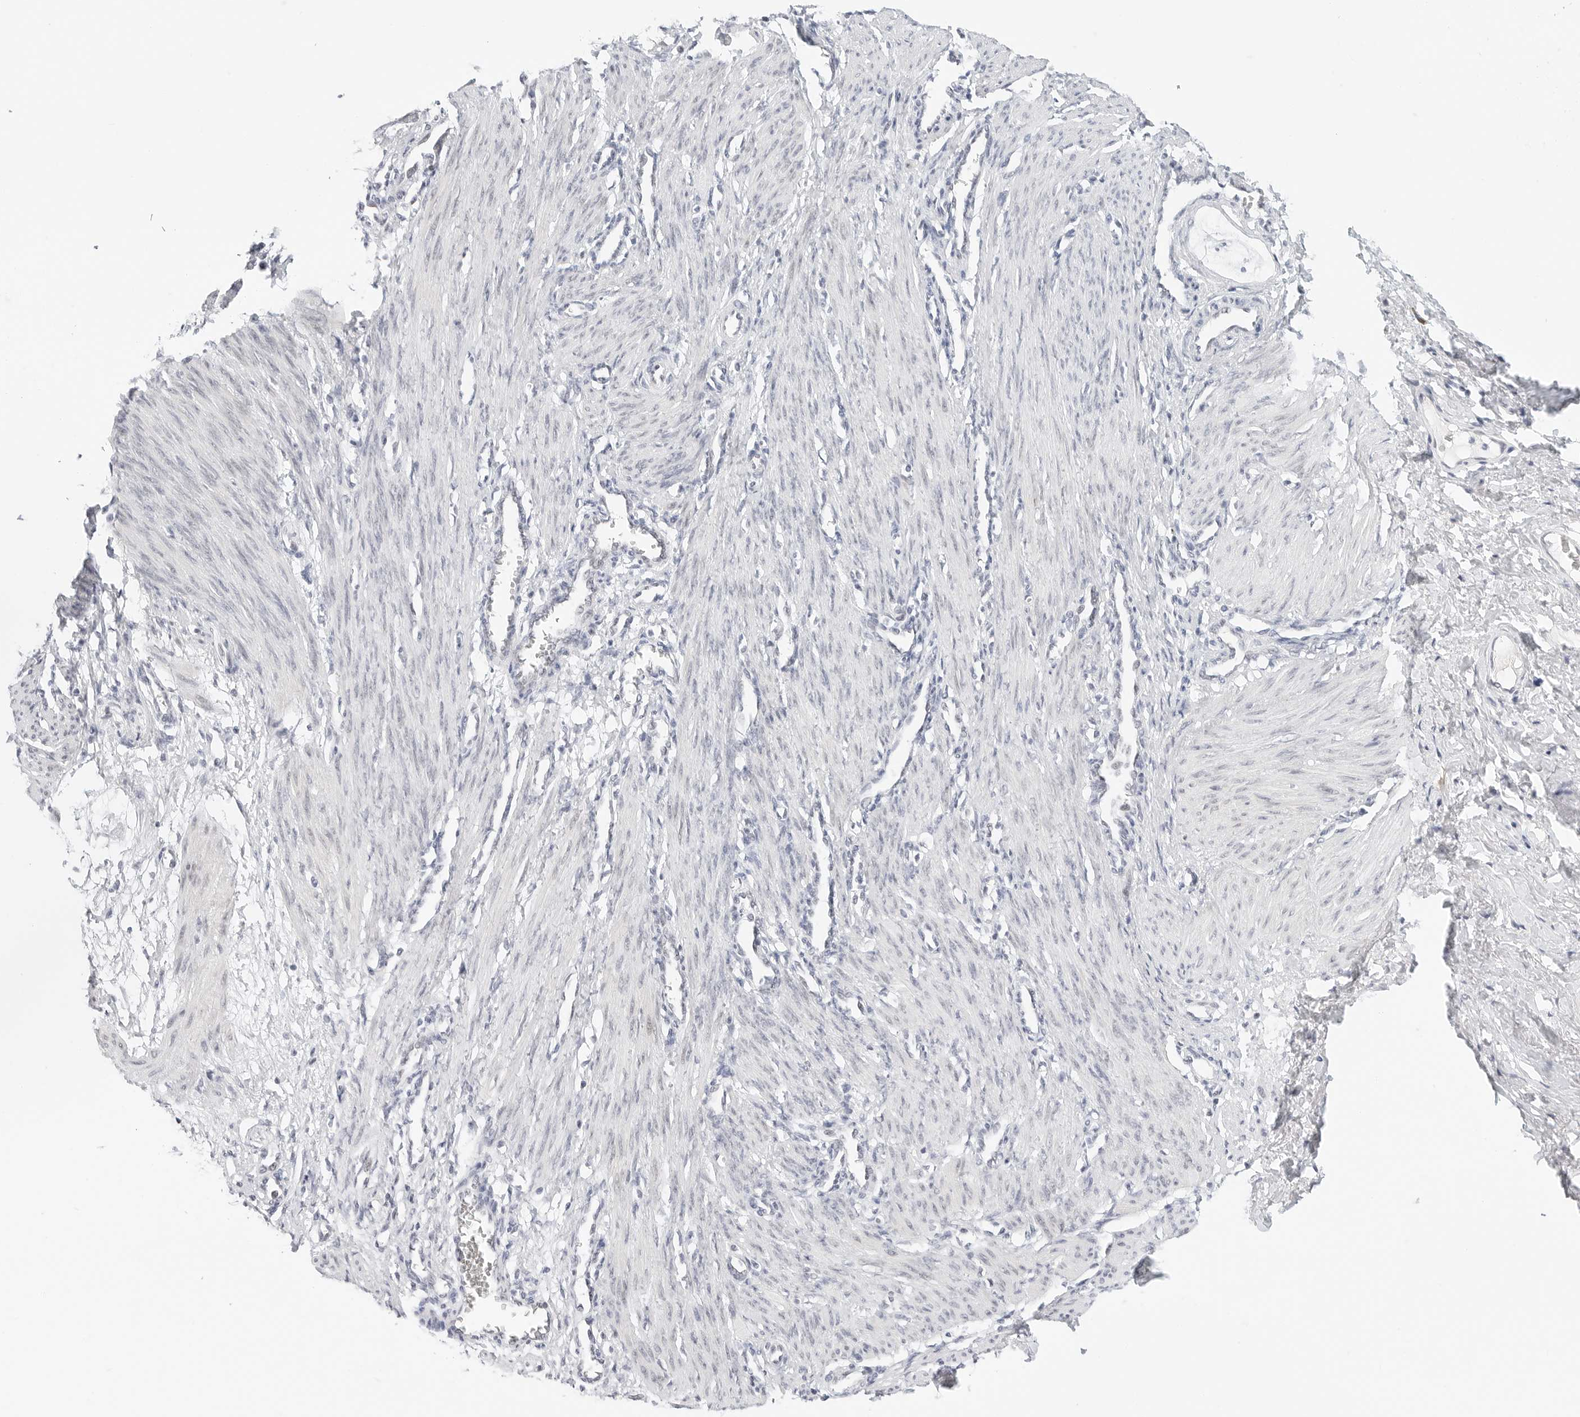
{"staining": {"intensity": "negative", "quantity": "none", "location": "none"}, "tissue": "smooth muscle", "cell_type": "Smooth muscle cells", "image_type": "normal", "snomed": [{"axis": "morphology", "description": "Normal tissue, NOS"}, {"axis": "topography", "description": "Endometrium"}], "caption": "Photomicrograph shows no significant protein staining in smooth muscle cells of benign smooth muscle. Brightfield microscopy of immunohistochemistry (IHC) stained with DAB (3,3'-diaminobenzidine) (brown) and hematoxylin (blue), captured at high magnification.", "gene": "TSEN2", "patient": {"sex": "female", "age": 33}}